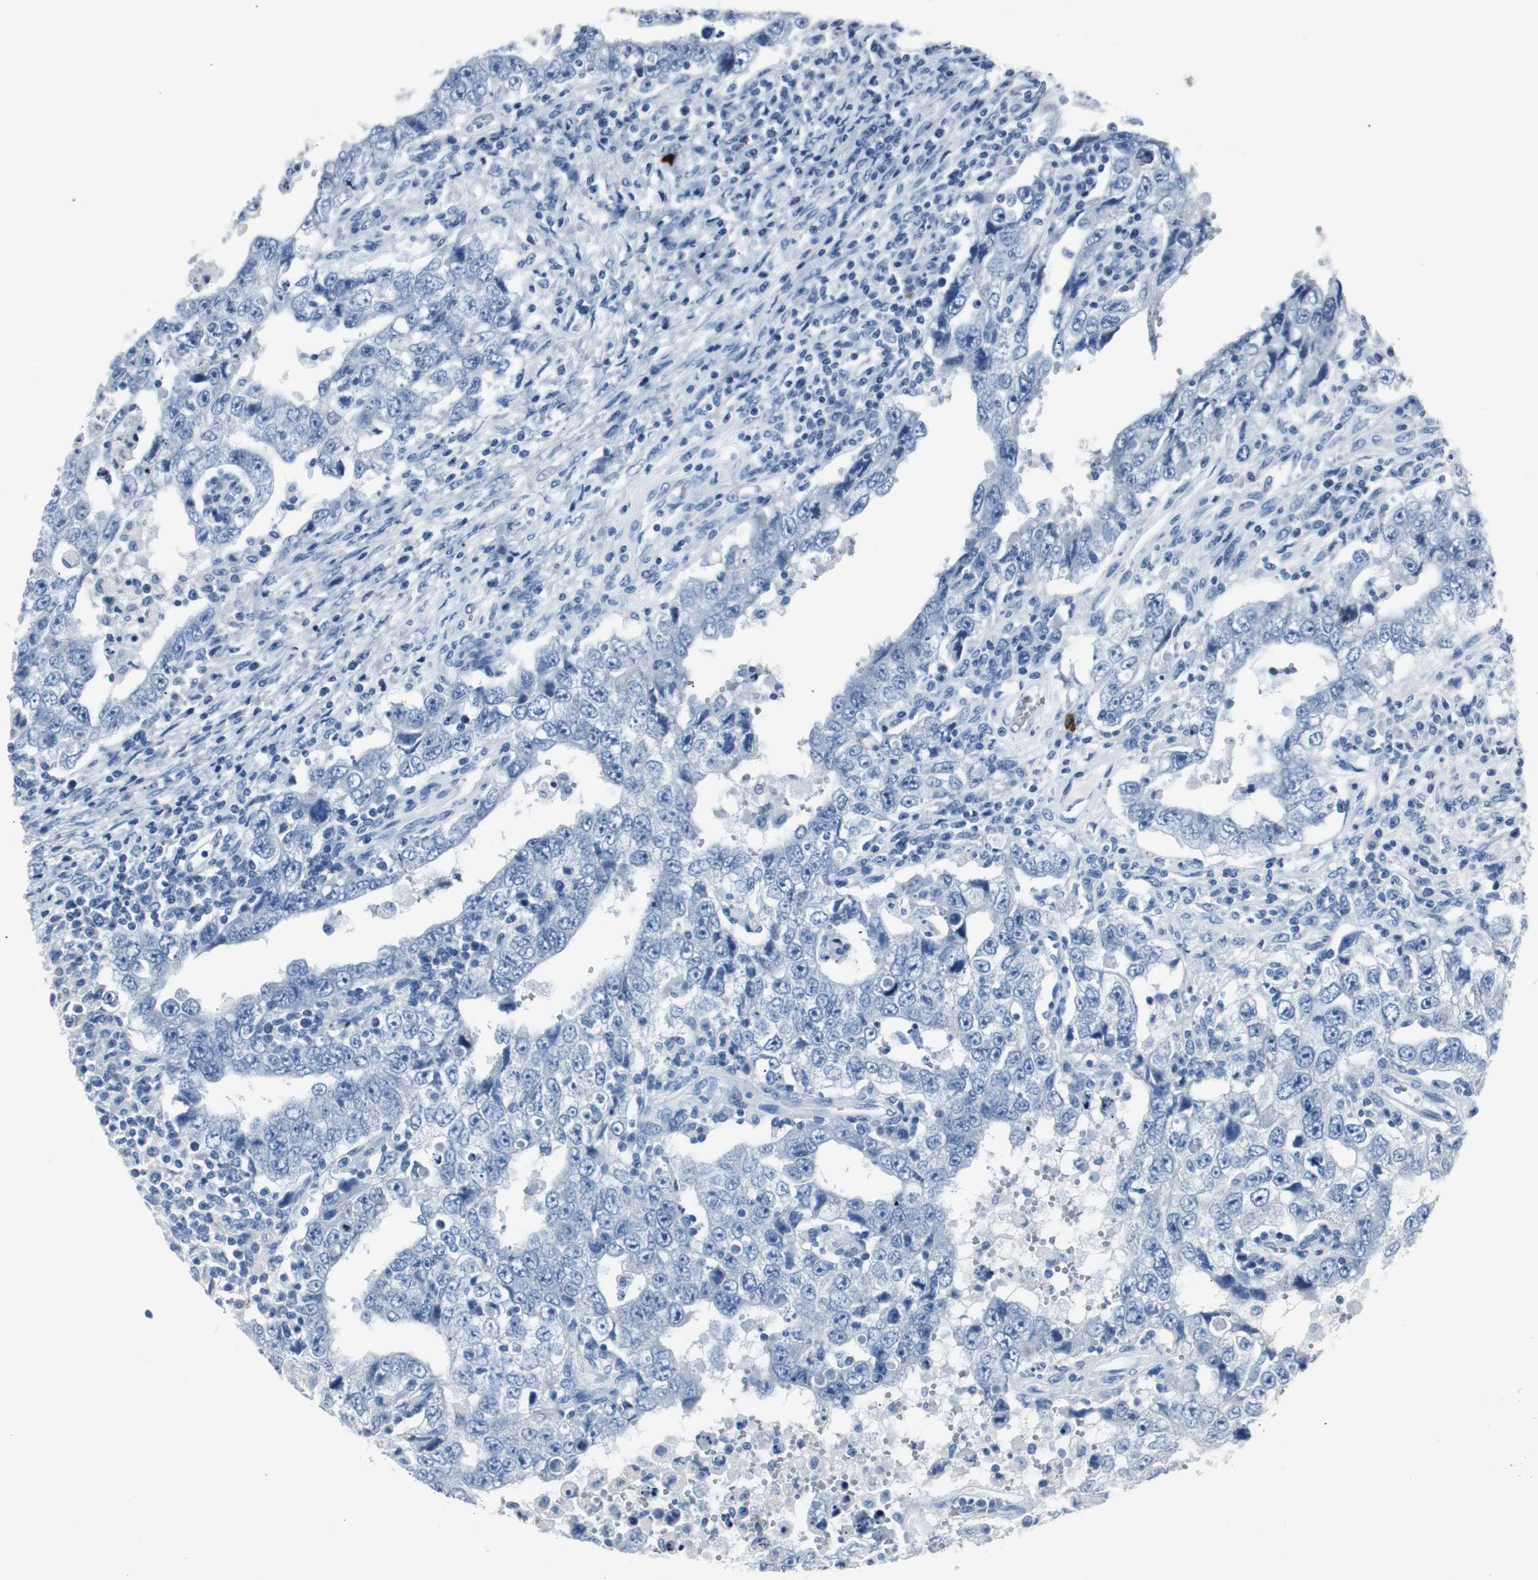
{"staining": {"intensity": "negative", "quantity": "none", "location": "none"}, "tissue": "testis cancer", "cell_type": "Tumor cells", "image_type": "cancer", "snomed": [{"axis": "morphology", "description": "Carcinoma, Embryonal, NOS"}, {"axis": "topography", "description": "Testis"}], "caption": "Embryonal carcinoma (testis) was stained to show a protein in brown. There is no significant positivity in tumor cells.", "gene": "LRP2", "patient": {"sex": "male", "age": 26}}